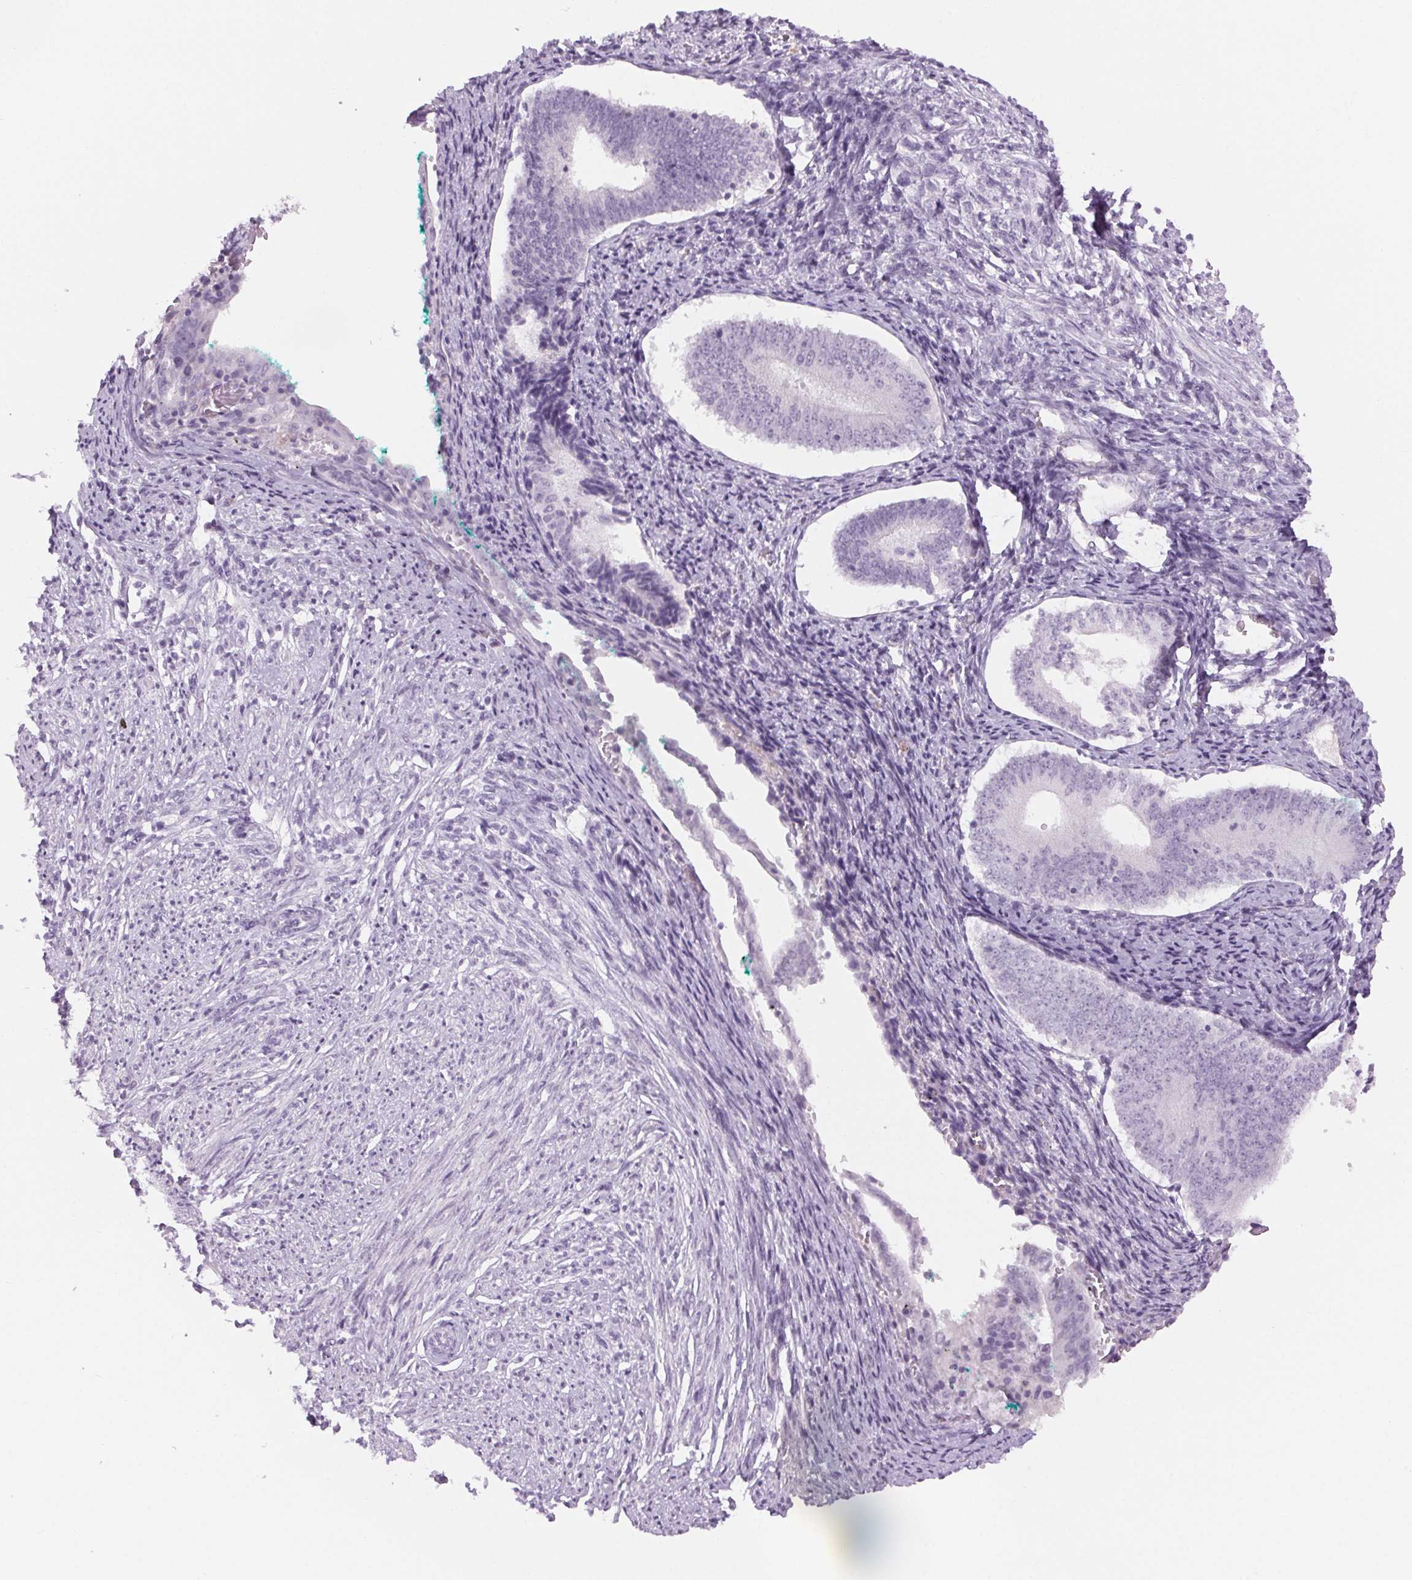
{"staining": {"intensity": "negative", "quantity": "none", "location": "none"}, "tissue": "endometrium", "cell_type": "Cells in endometrial stroma", "image_type": "normal", "snomed": [{"axis": "morphology", "description": "Normal tissue, NOS"}, {"axis": "topography", "description": "Endometrium"}], "caption": "Endometrium stained for a protein using immunohistochemistry (IHC) exhibits no staining cells in endometrial stroma.", "gene": "SLC6A19", "patient": {"sex": "female", "age": 50}}